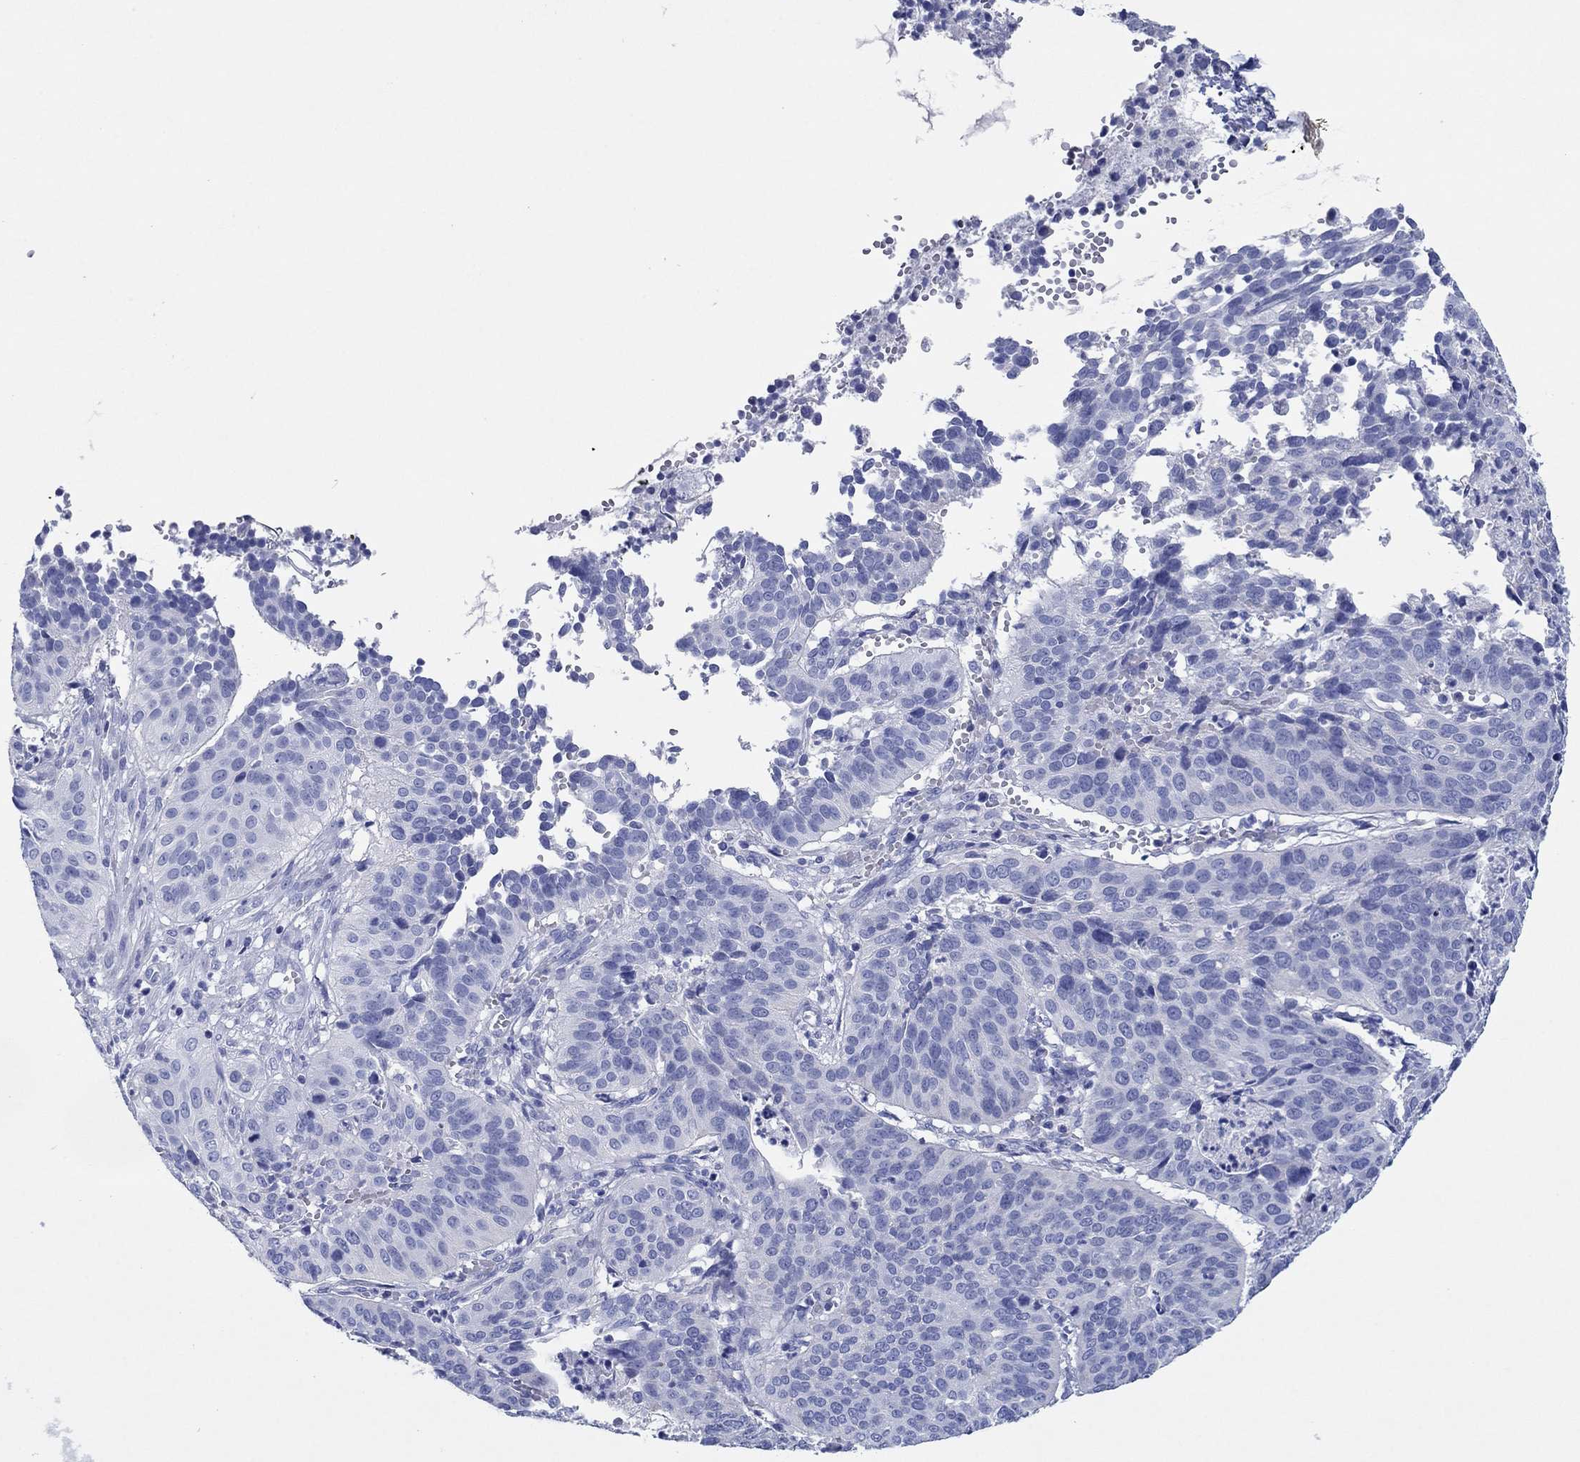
{"staining": {"intensity": "negative", "quantity": "none", "location": "none"}, "tissue": "cervical cancer", "cell_type": "Tumor cells", "image_type": "cancer", "snomed": [{"axis": "morphology", "description": "Normal tissue, NOS"}, {"axis": "morphology", "description": "Squamous cell carcinoma, NOS"}, {"axis": "topography", "description": "Cervix"}], "caption": "IHC photomicrograph of neoplastic tissue: cervical squamous cell carcinoma stained with DAB (3,3'-diaminobenzidine) shows no significant protein expression in tumor cells.", "gene": "HCRT", "patient": {"sex": "female", "age": 39}}